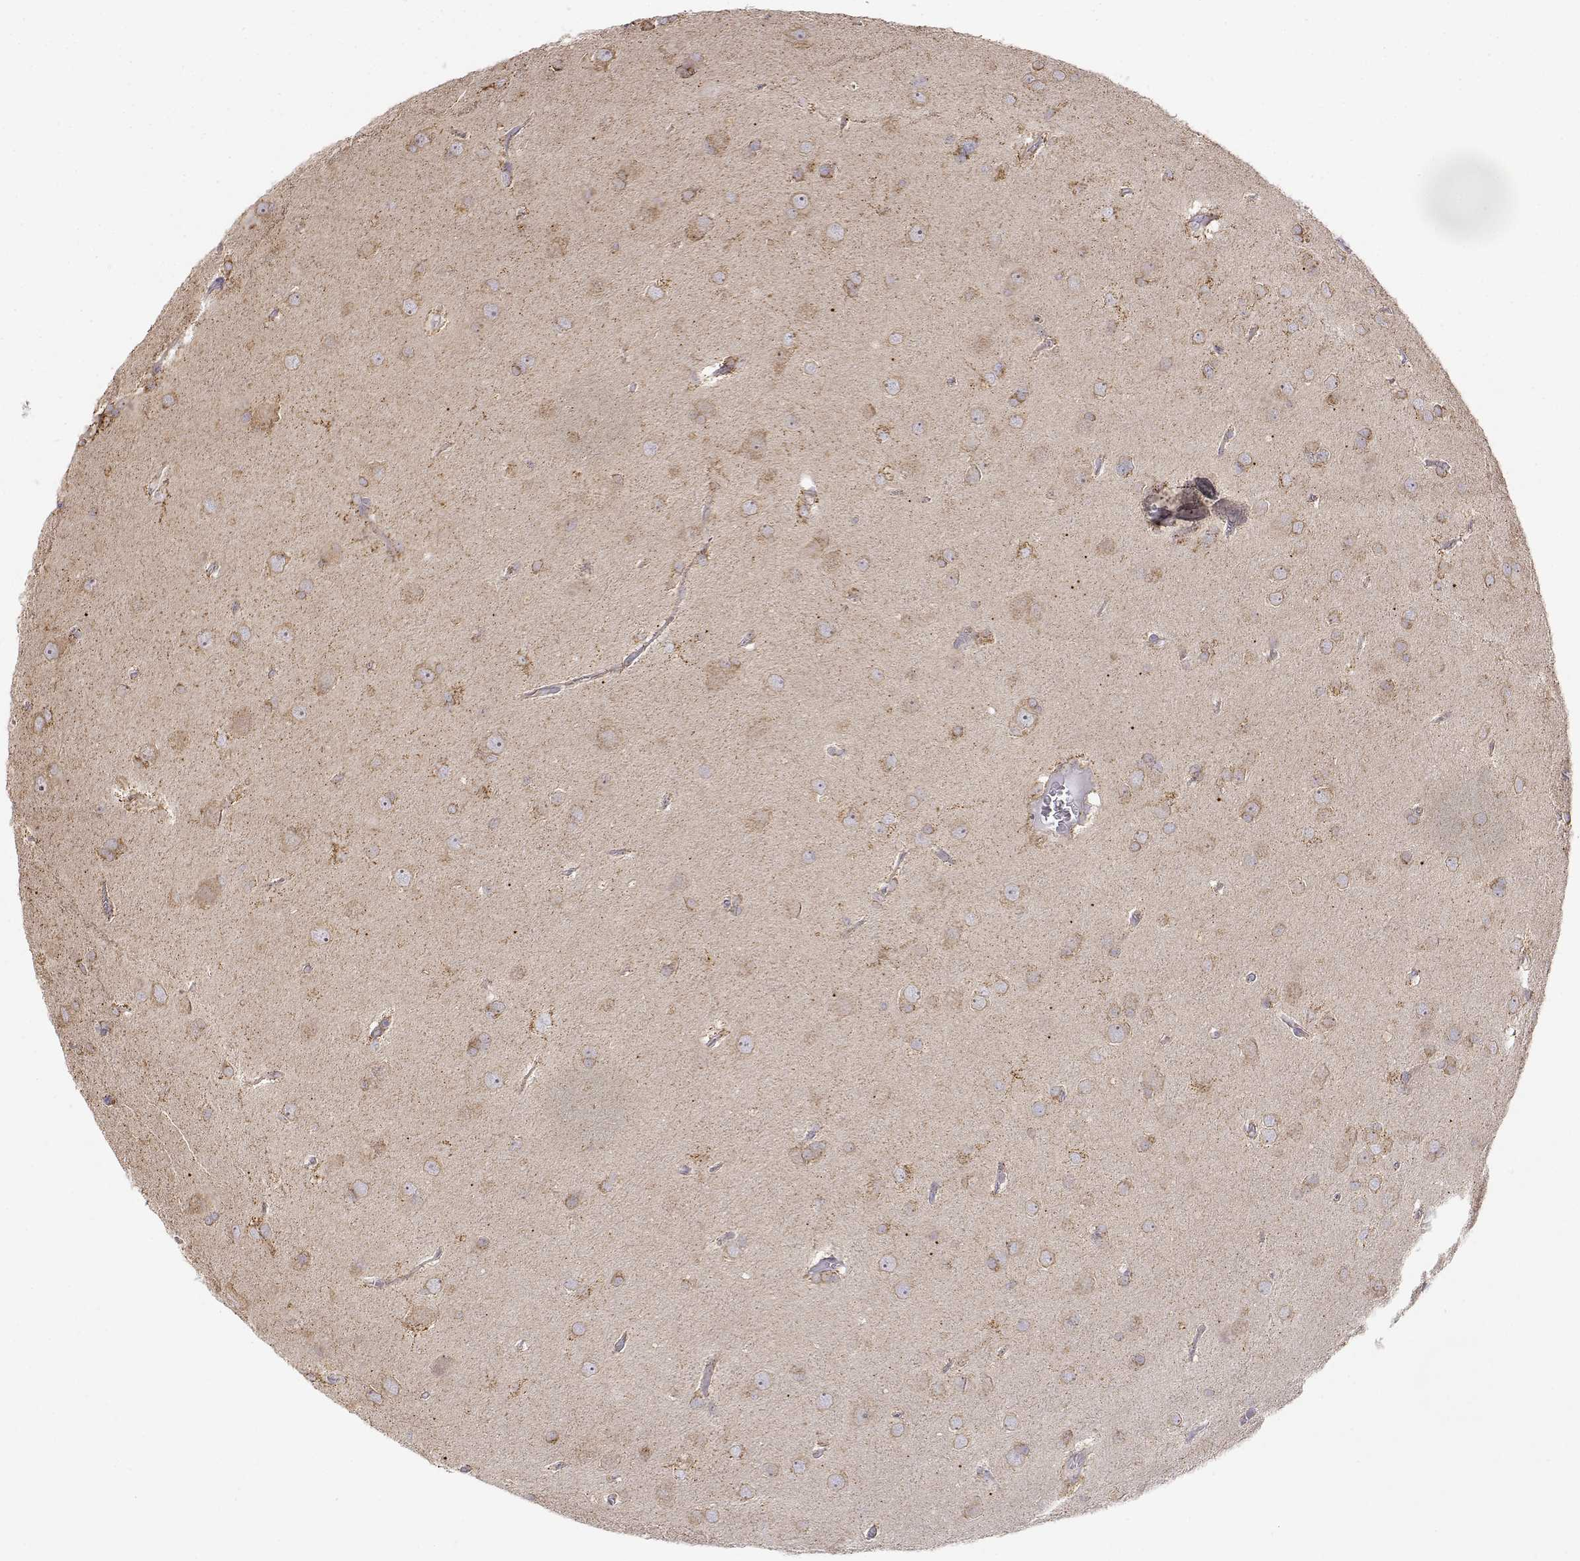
{"staining": {"intensity": "weak", "quantity": ">75%", "location": "cytoplasmic/membranous"}, "tissue": "glioma", "cell_type": "Tumor cells", "image_type": "cancer", "snomed": [{"axis": "morphology", "description": "Glioma, malignant, Low grade"}, {"axis": "topography", "description": "Brain"}], "caption": "Immunohistochemical staining of glioma exhibits low levels of weak cytoplasmic/membranous protein expression in about >75% of tumor cells.", "gene": "PAIP1", "patient": {"sex": "male", "age": 58}}